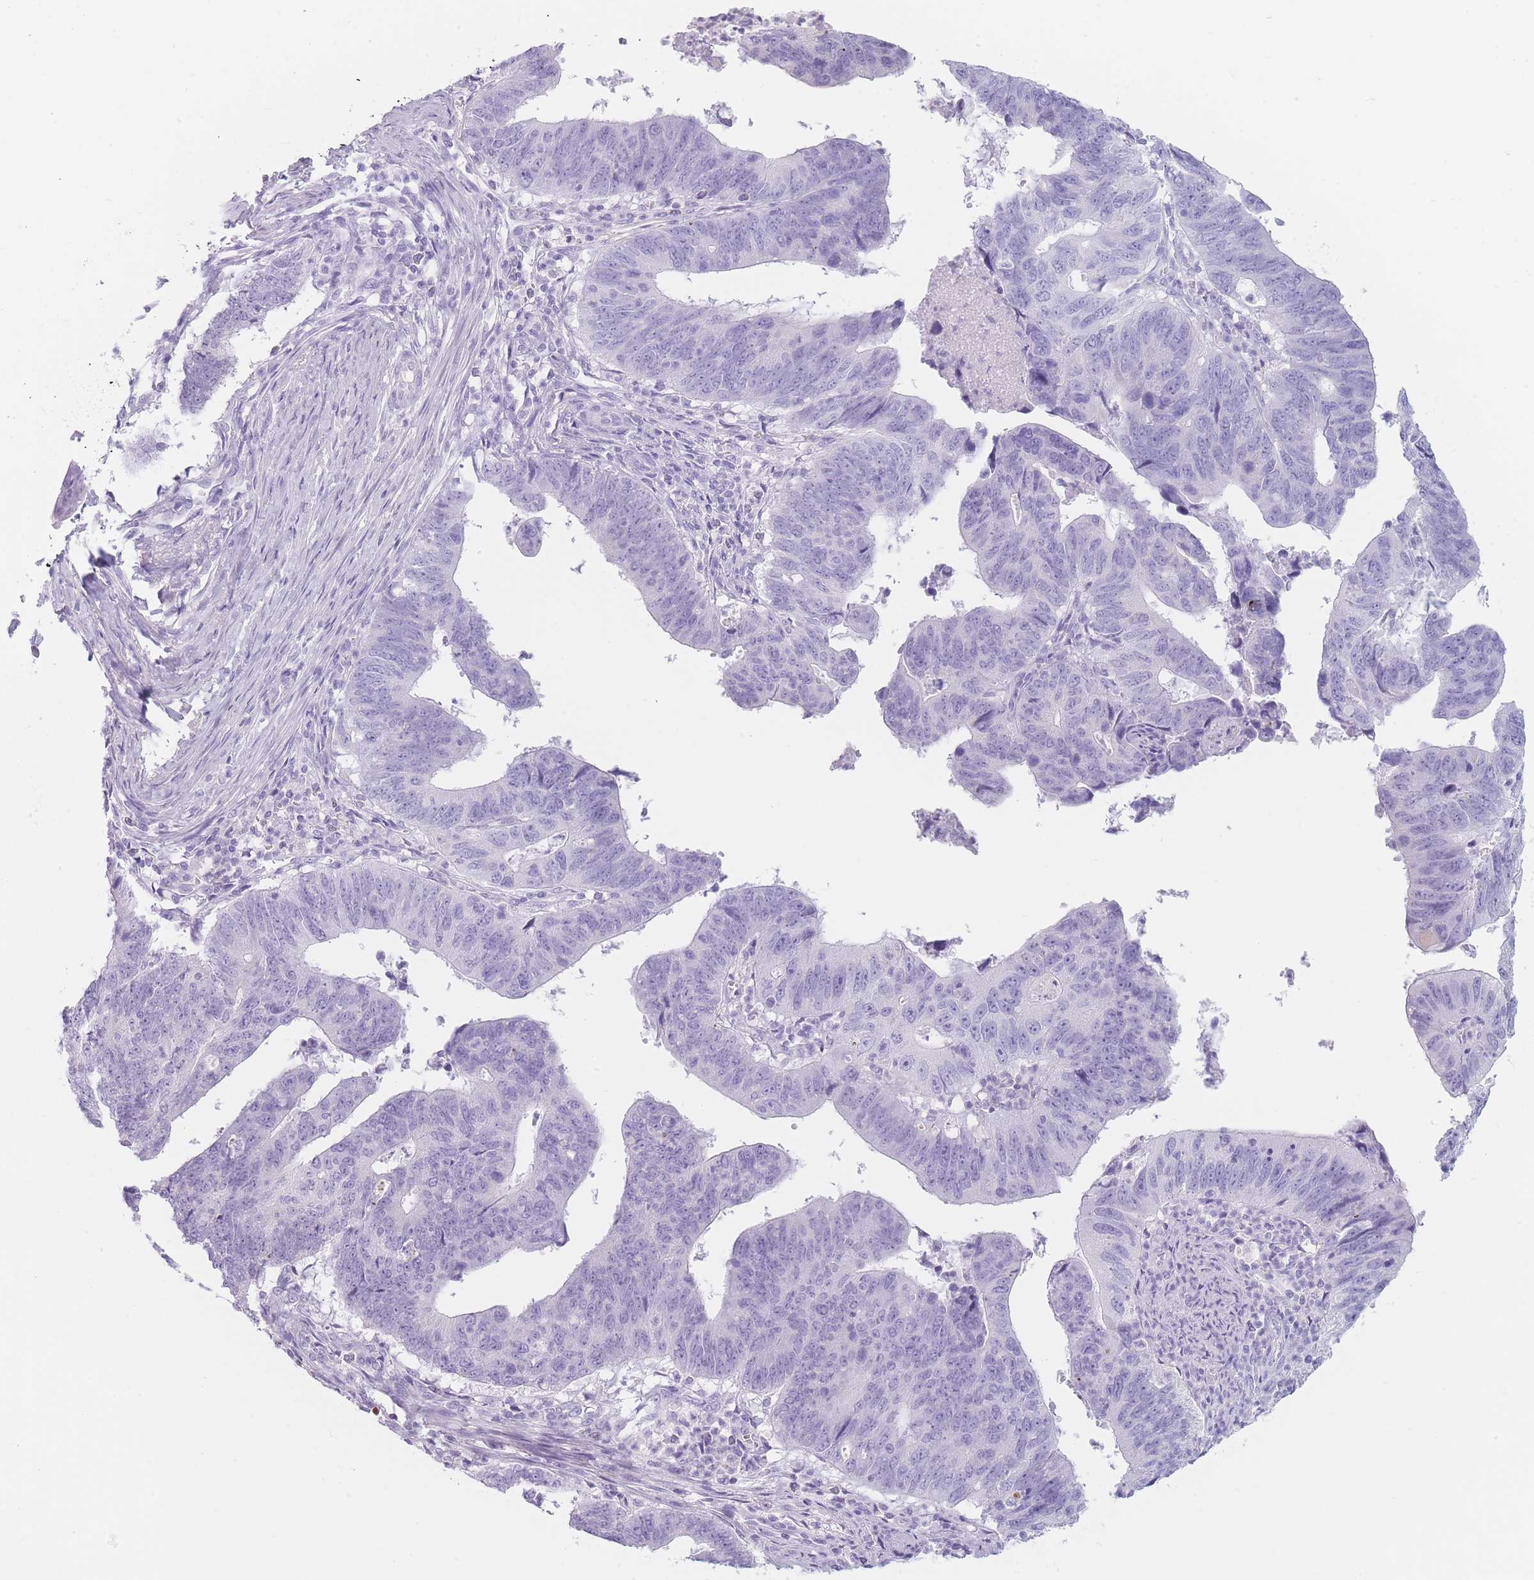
{"staining": {"intensity": "negative", "quantity": "none", "location": "none"}, "tissue": "stomach cancer", "cell_type": "Tumor cells", "image_type": "cancer", "snomed": [{"axis": "morphology", "description": "Adenocarcinoma, NOS"}, {"axis": "topography", "description": "Stomach"}], "caption": "Human stomach adenocarcinoma stained for a protein using immunohistochemistry exhibits no positivity in tumor cells.", "gene": "GPR12", "patient": {"sex": "male", "age": 59}}